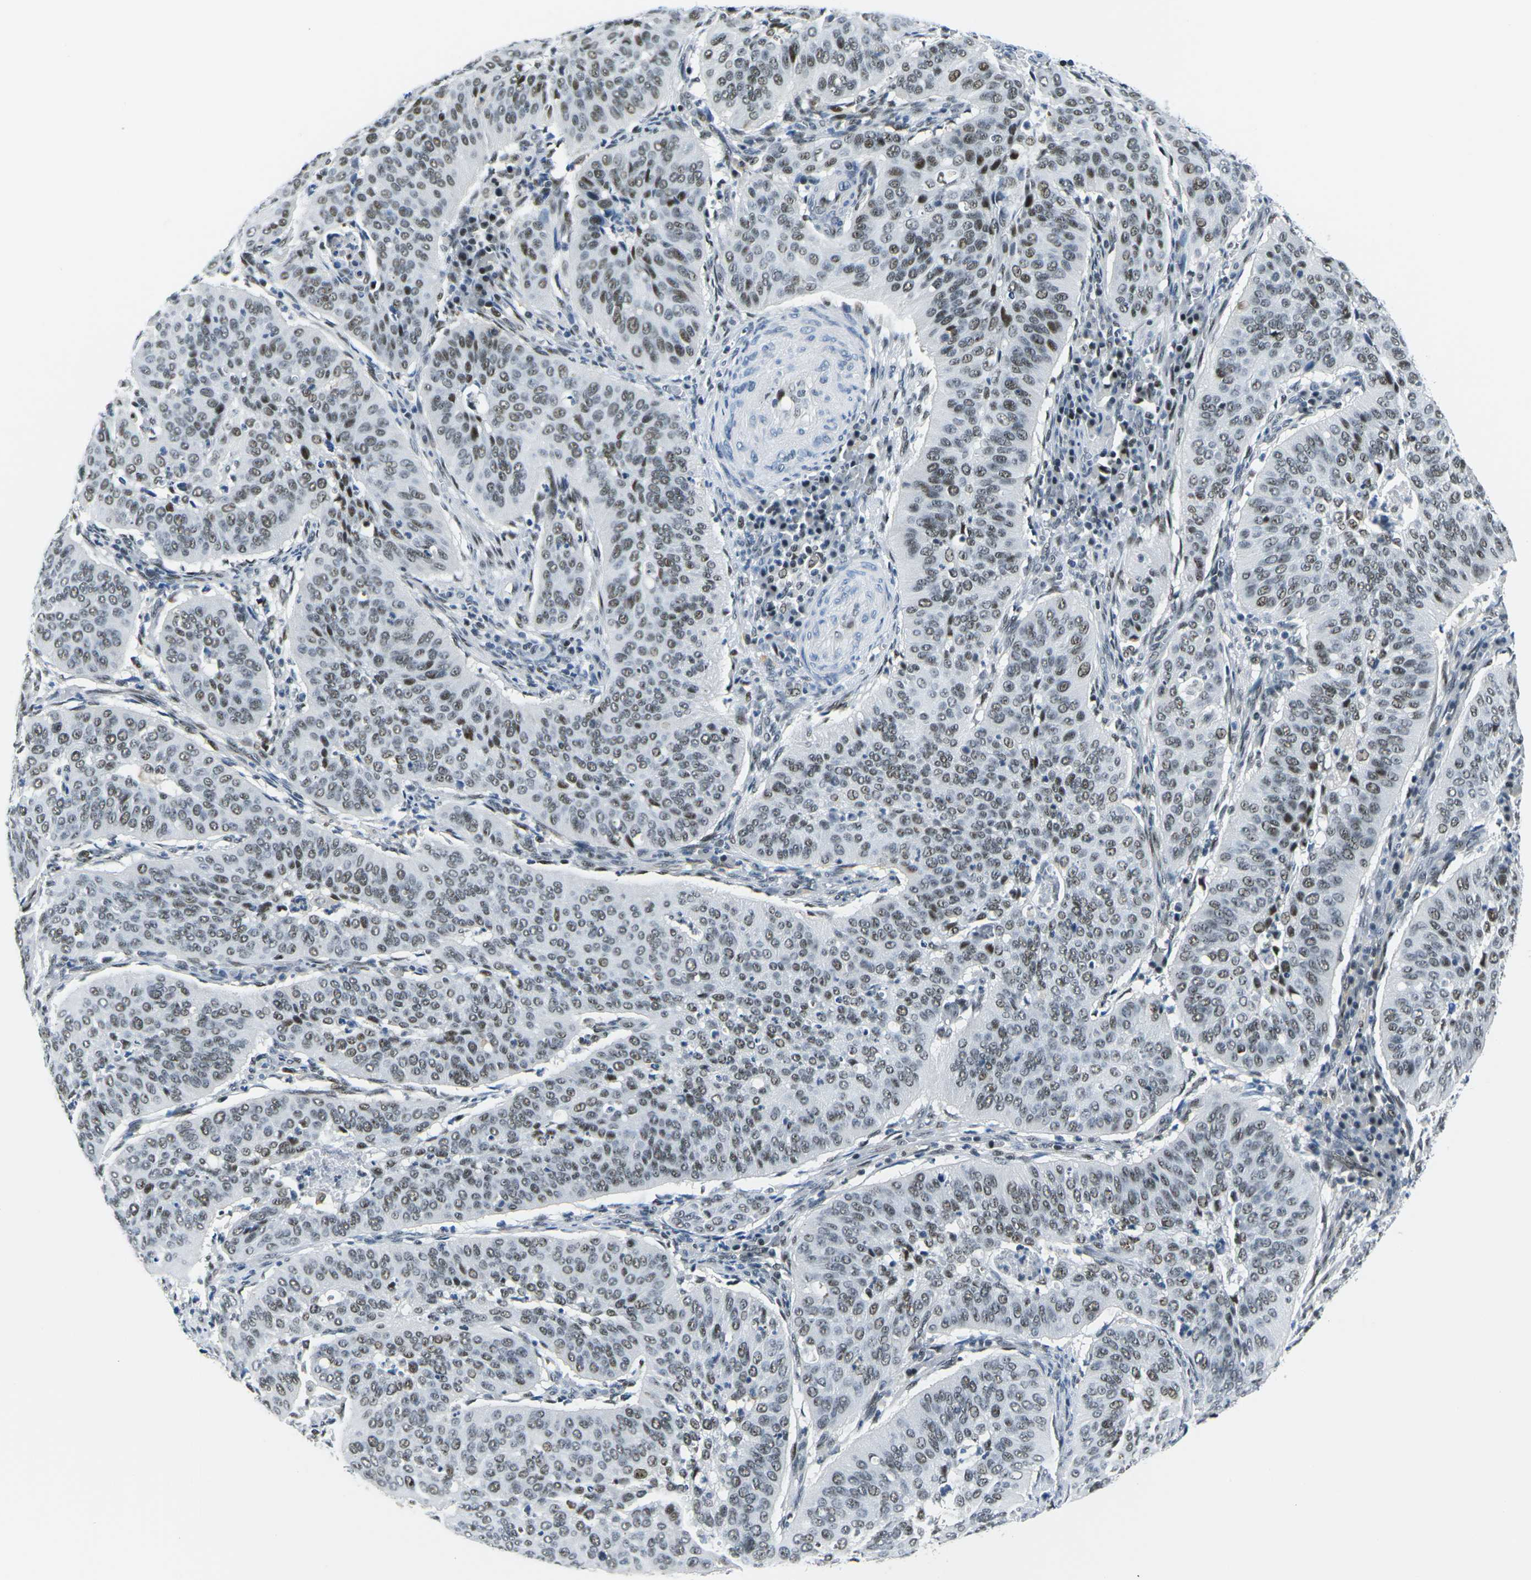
{"staining": {"intensity": "moderate", "quantity": ">75%", "location": "nuclear"}, "tissue": "cervical cancer", "cell_type": "Tumor cells", "image_type": "cancer", "snomed": [{"axis": "morphology", "description": "Normal tissue, NOS"}, {"axis": "morphology", "description": "Squamous cell carcinoma, NOS"}, {"axis": "topography", "description": "Cervix"}], "caption": "Protein staining demonstrates moderate nuclear staining in about >75% of tumor cells in squamous cell carcinoma (cervical). Immunohistochemistry (ihc) stains the protein in brown and the nuclei are stained blue.", "gene": "PRPF8", "patient": {"sex": "female", "age": 39}}